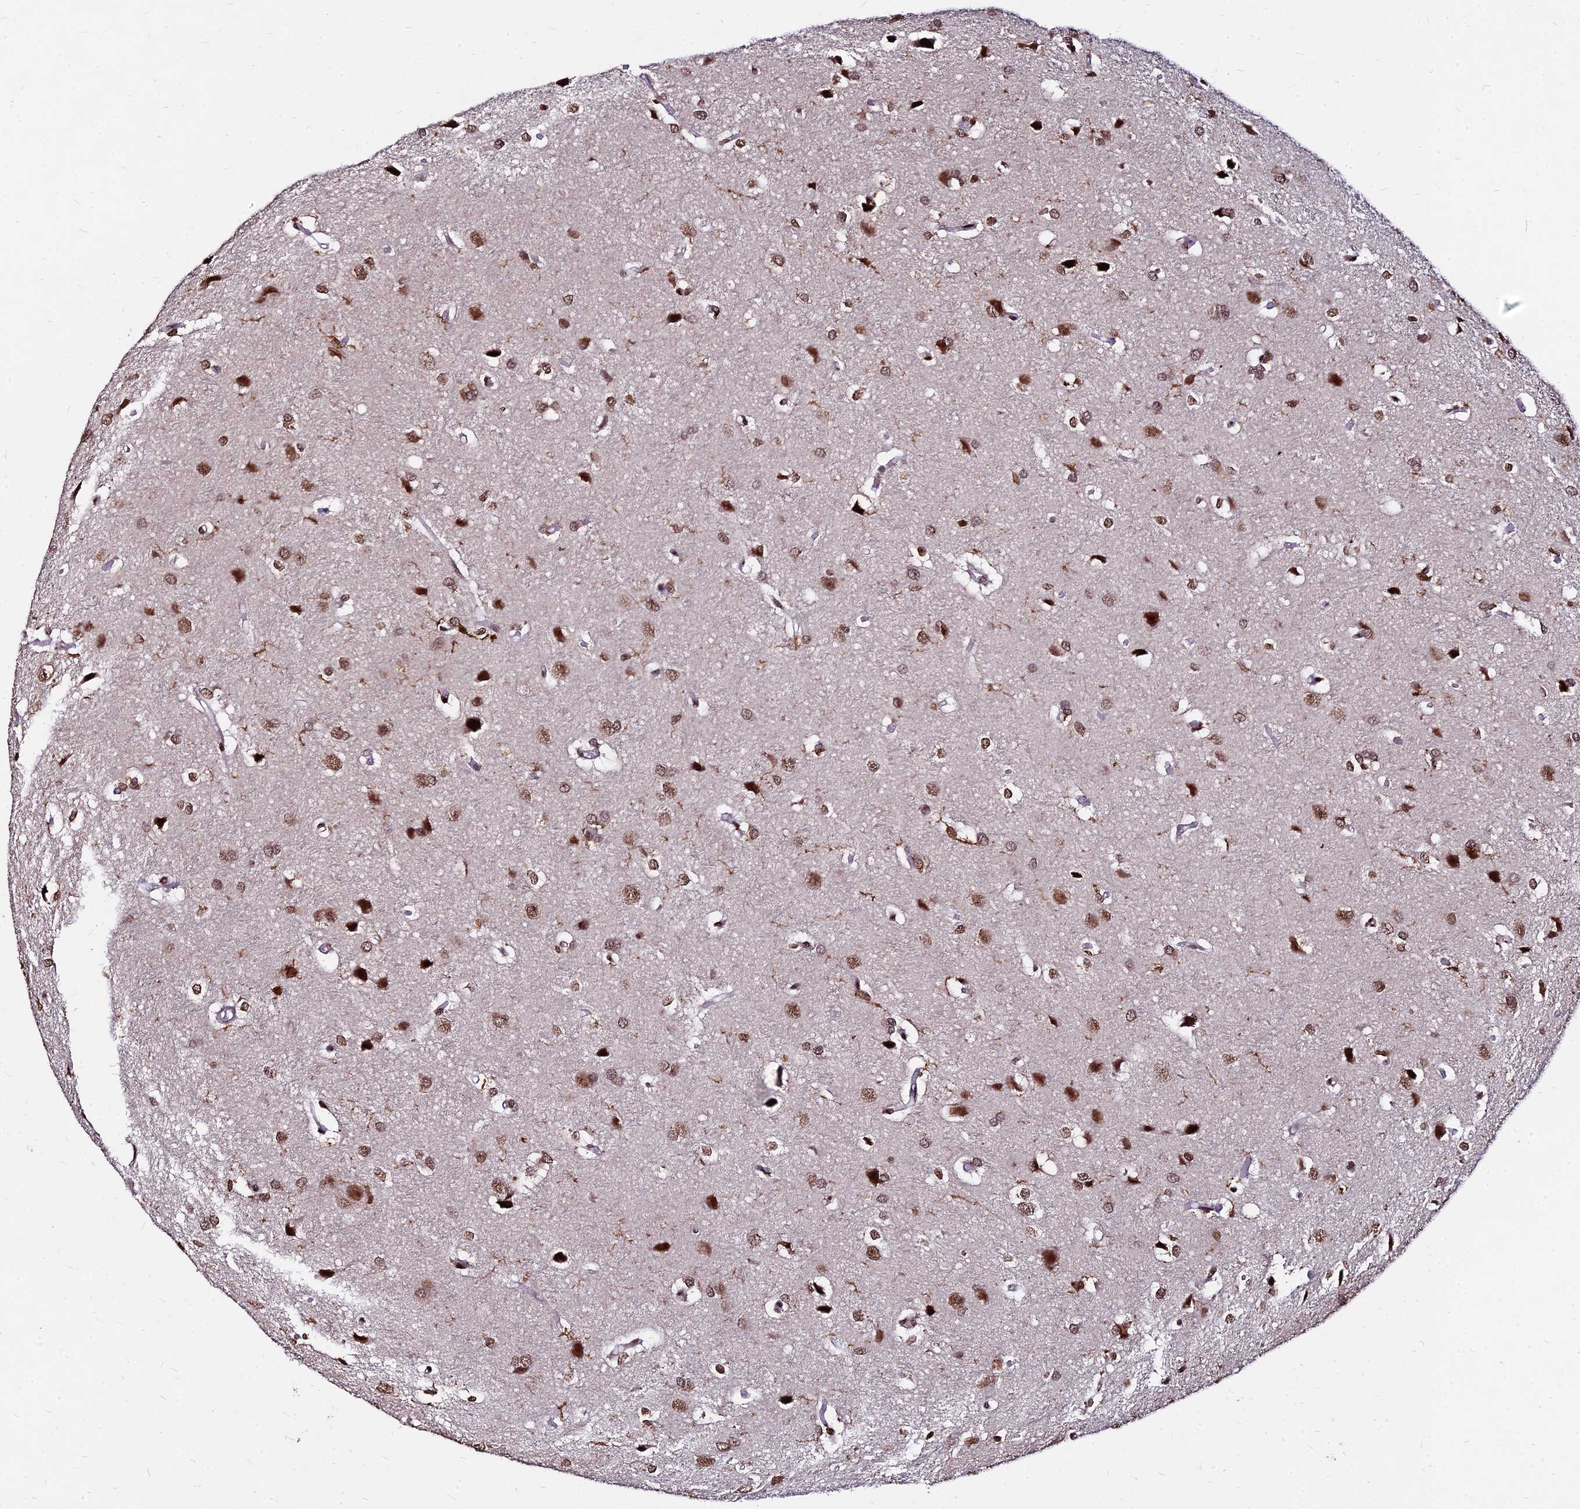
{"staining": {"intensity": "moderate", "quantity": ">75%", "location": "nuclear"}, "tissue": "glioma", "cell_type": "Tumor cells", "image_type": "cancer", "snomed": [{"axis": "morphology", "description": "Glioma, malignant, High grade"}, {"axis": "topography", "description": "Brain"}], "caption": "IHC histopathology image of human malignant high-grade glioma stained for a protein (brown), which reveals medium levels of moderate nuclear staining in approximately >75% of tumor cells.", "gene": "ZBED4", "patient": {"sex": "female", "age": 50}}